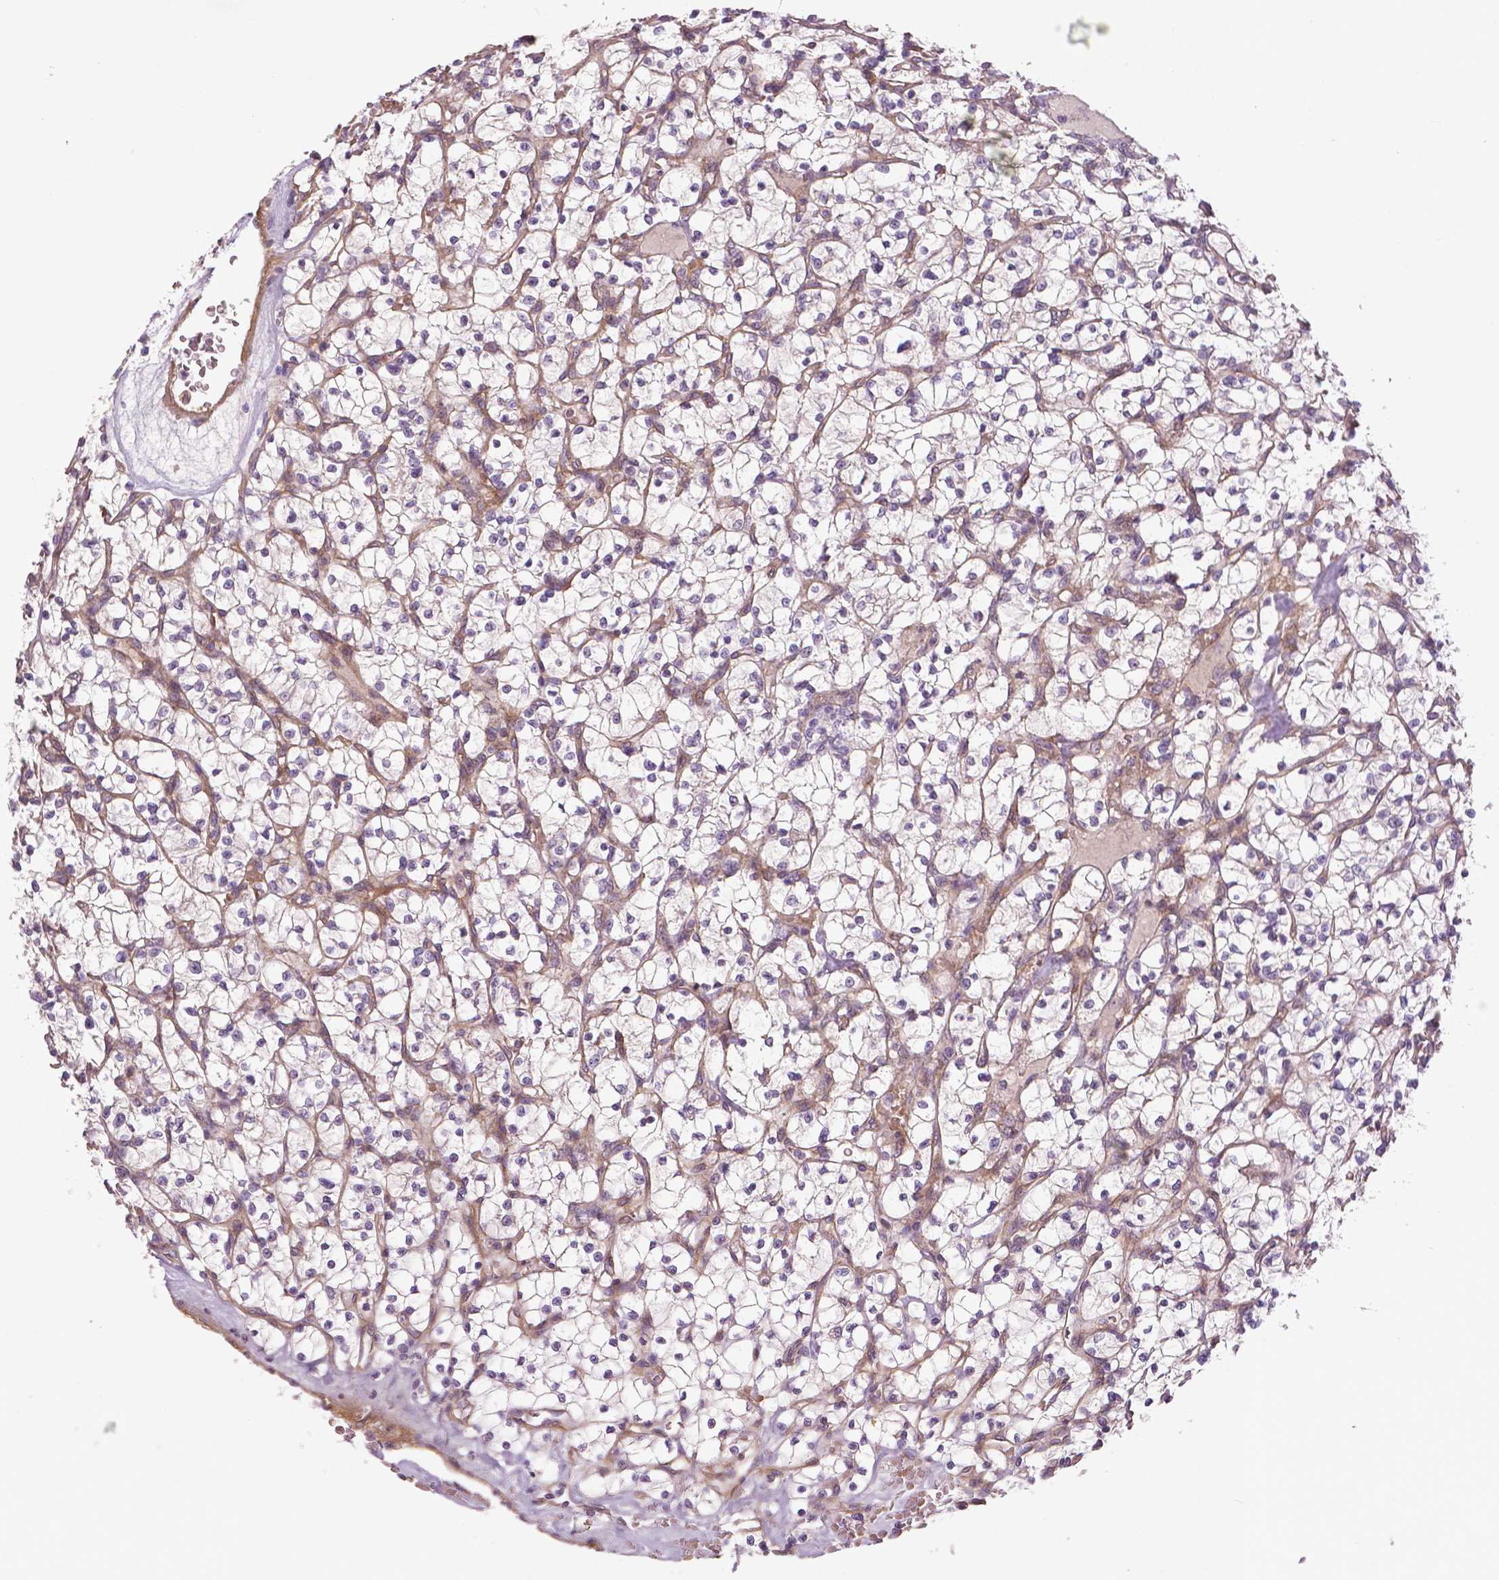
{"staining": {"intensity": "negative", "quantity": "none", "location": "none"}, "tissue": "renal cancer", "cell_type": "Tumor cells", "image_type": "cancer", "snomed": [{"axis": "morphology", "description": "Adenocarcinoma, NOS"}, {"axis": "topography", "description": "Kidney"}], "caption": "High power microscopy histopathology image of an IHC histopathology image of renal adenocarcinoma, revealing no significant expression in tumor cells. (DAB immunohistochemistry, high magnification).", "gene": "FLT1", "patient": {"sex": "female", "age": 64}}